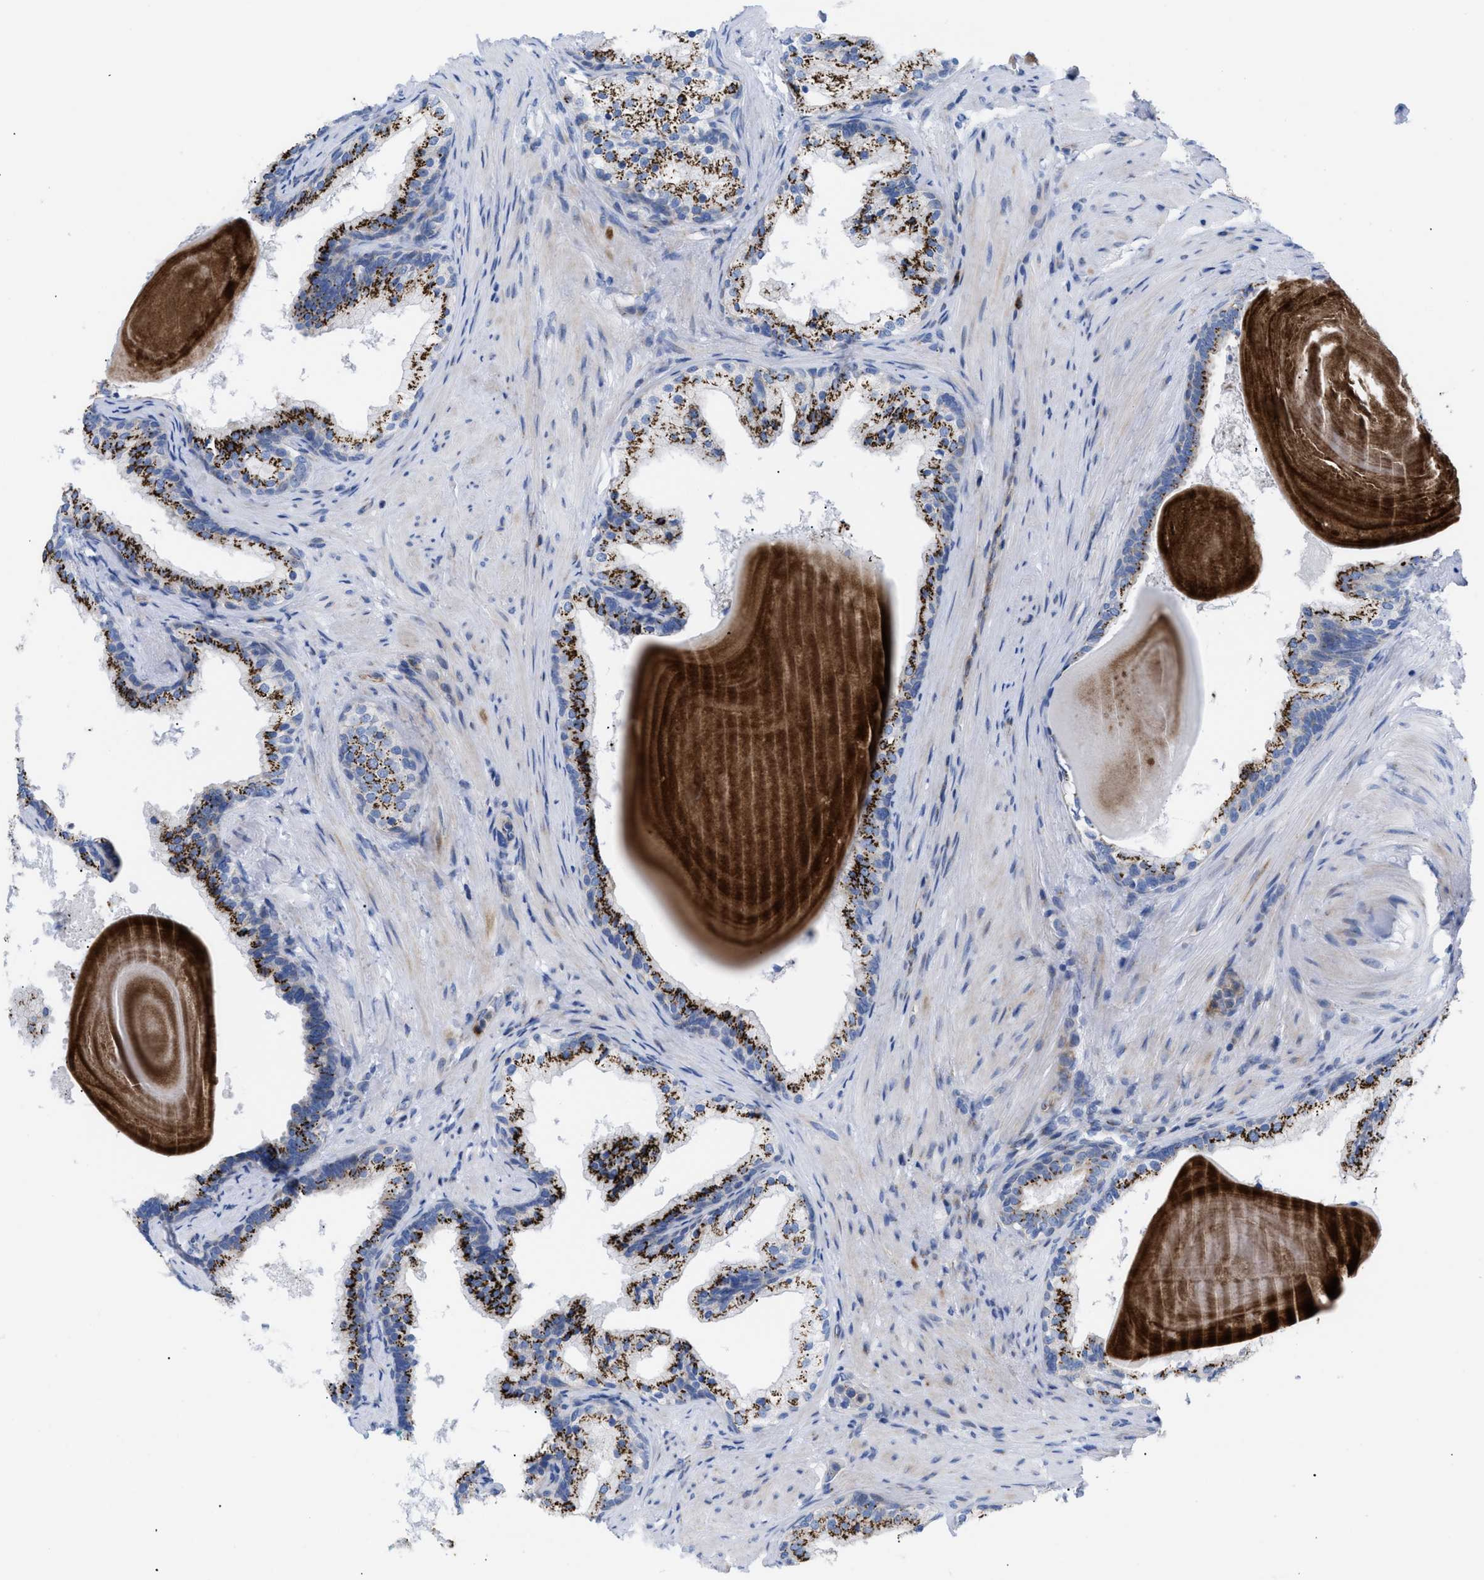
{"staining": {"intensity": "strong", "quantity": ">75%", "location": "cytoplasmic/membranous"}, "tissue": "prostate cancer", "cell_type": "Tumor cells", "image_type": "cancer", "snomed": [{"axis": "morphology", "description": "Adenocarcinoma, Low grade"}, {"axis": "topography", "description": "Prostate"}], "caption": "IHC histopathology image of neoplastic tissue: prostate cancer (low-grade adenocarcinoma) stained using immunohistochemistry displays high levels of strong protein expression localized specifically in the cytoplasmic/membranous of tumor cells, appearing as a cytoplasmic/membranous brown color.", "gene": "TMEM17", "patient": {"sex": "male", "age": 69}}